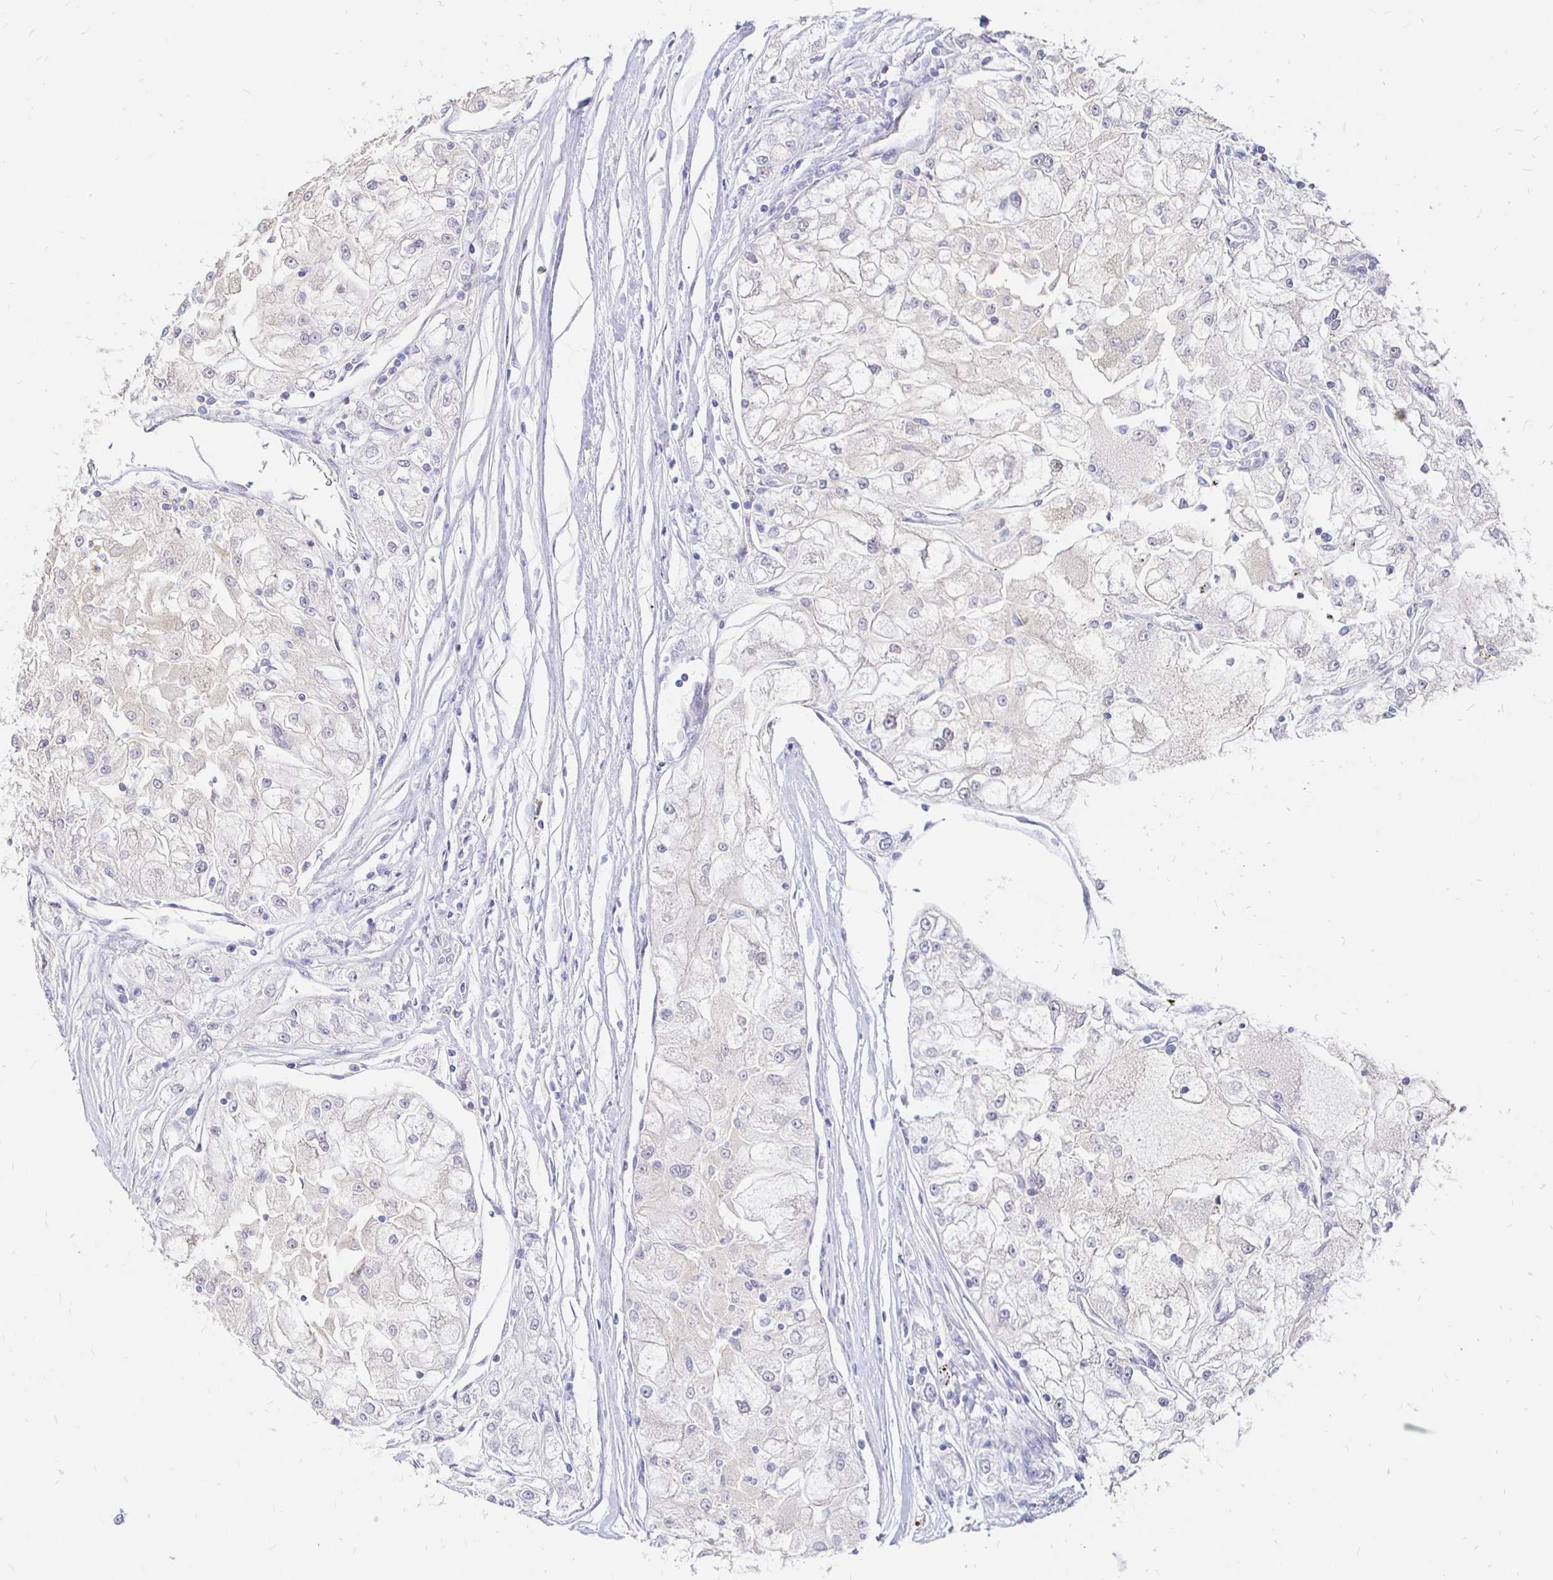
{"staining": {"intensity": "negative", "quantity": "none", "location": "none"}, "tissue": "renal cancer", "cell_type": "Tumor cells", "image_type": "cancer", "snomed": [{"axis": "morphology", "description": "Adenocarcinoma, NOS"}, {"axis": "topography", "description": "Kidney"}], "caption": "Immunohistochemistry of adenocarcinoma (renal) shows no positivity in tumor cells.", "gene": "PALM2AKAP2", "patient": {"sex": "female", "age": 72}}